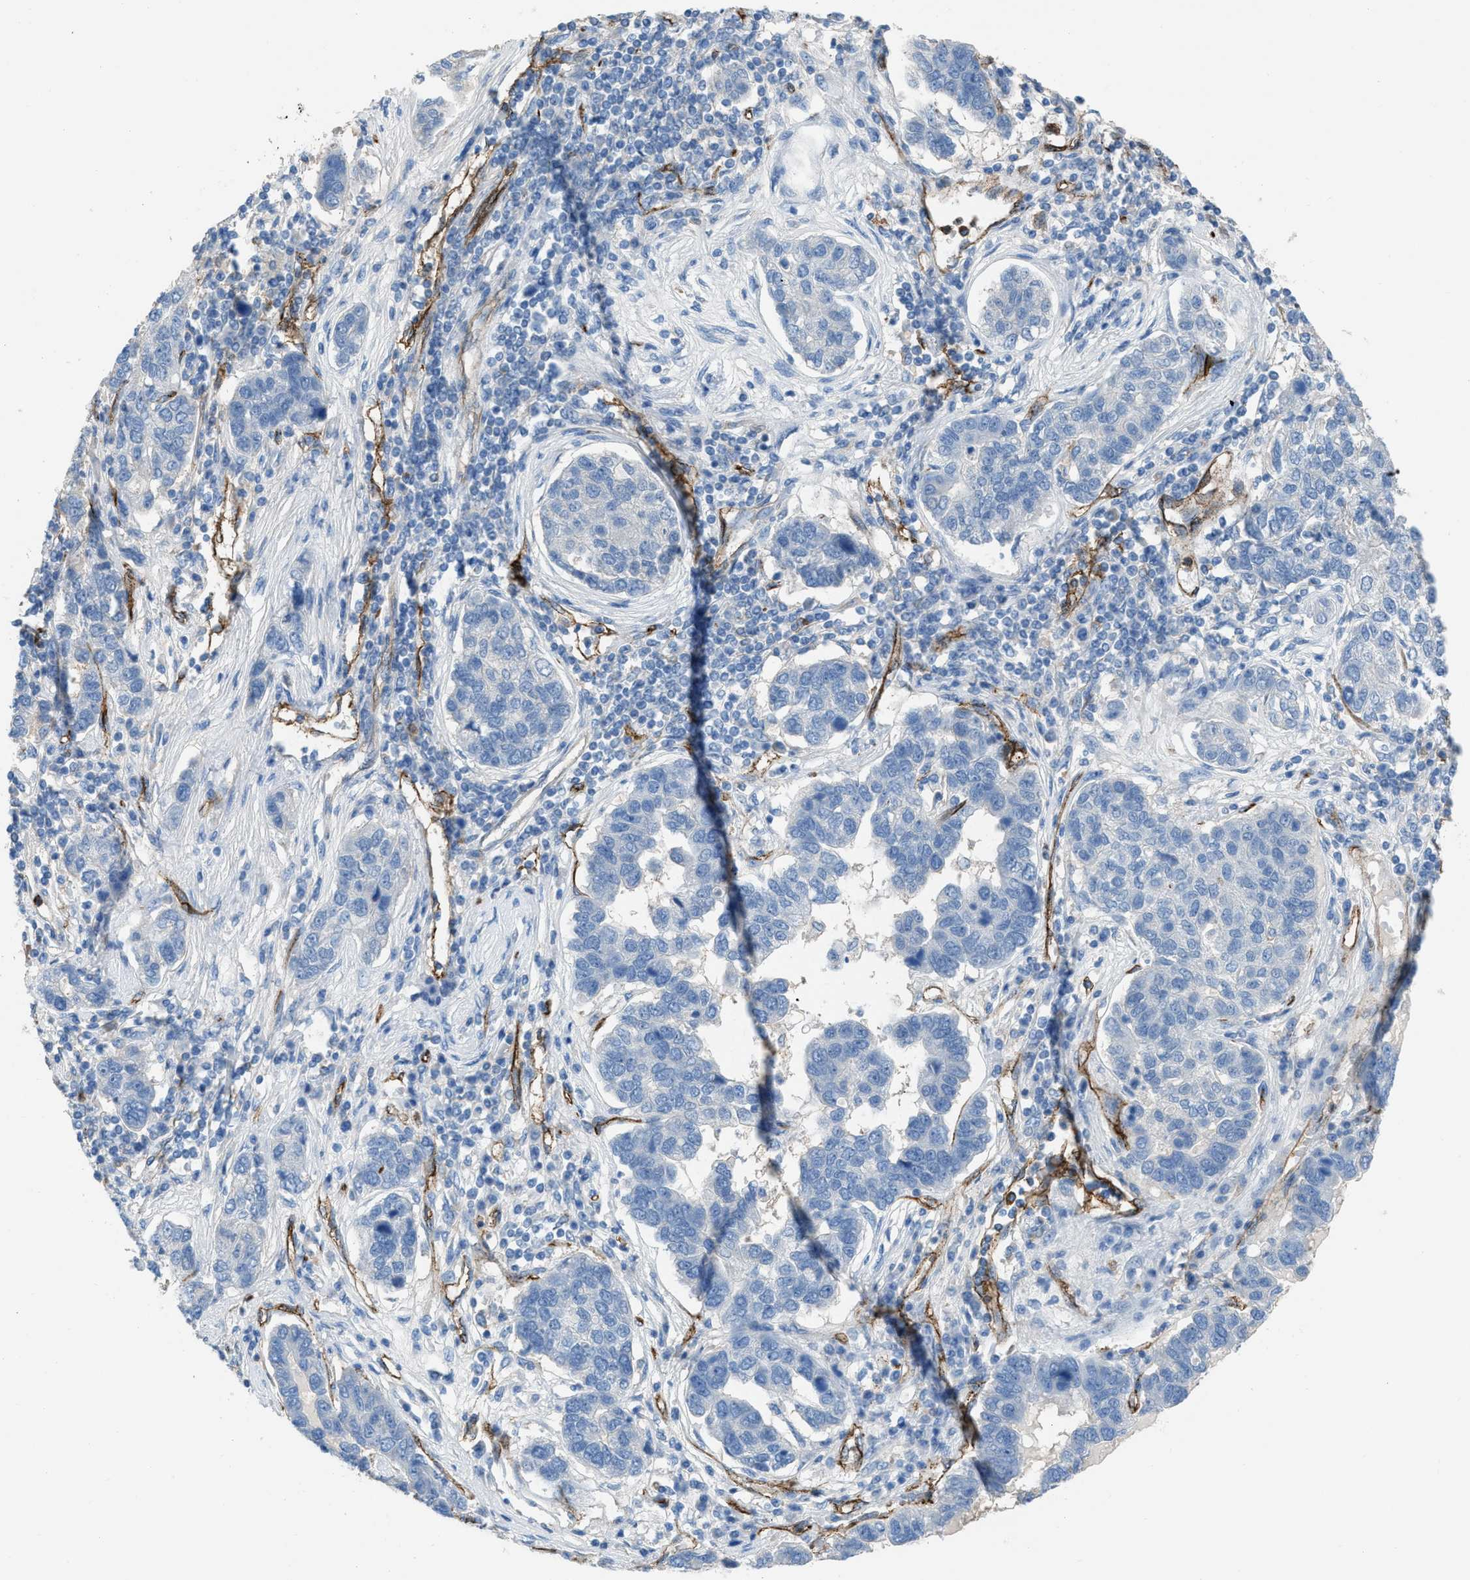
{"staining": {"intensity": "negative", "quantity": "none", "location": "none"}, "tissue": "pancreatic cancer", "cell_type": "Tumor cells", "image_type": "cancer", "snomed": [{"axis": "morphology", "description": "Adenocarcinoma, NOS"}, {"axis": "topography", "description": "Pancreas"}], "caption": "A high-resolution micrograph shows IHC staining of pancreatic cancer, which displays no significant positivity in tumor cells.", "gene": "DYSF", "patient": {"sex": "female", "age": 61}}